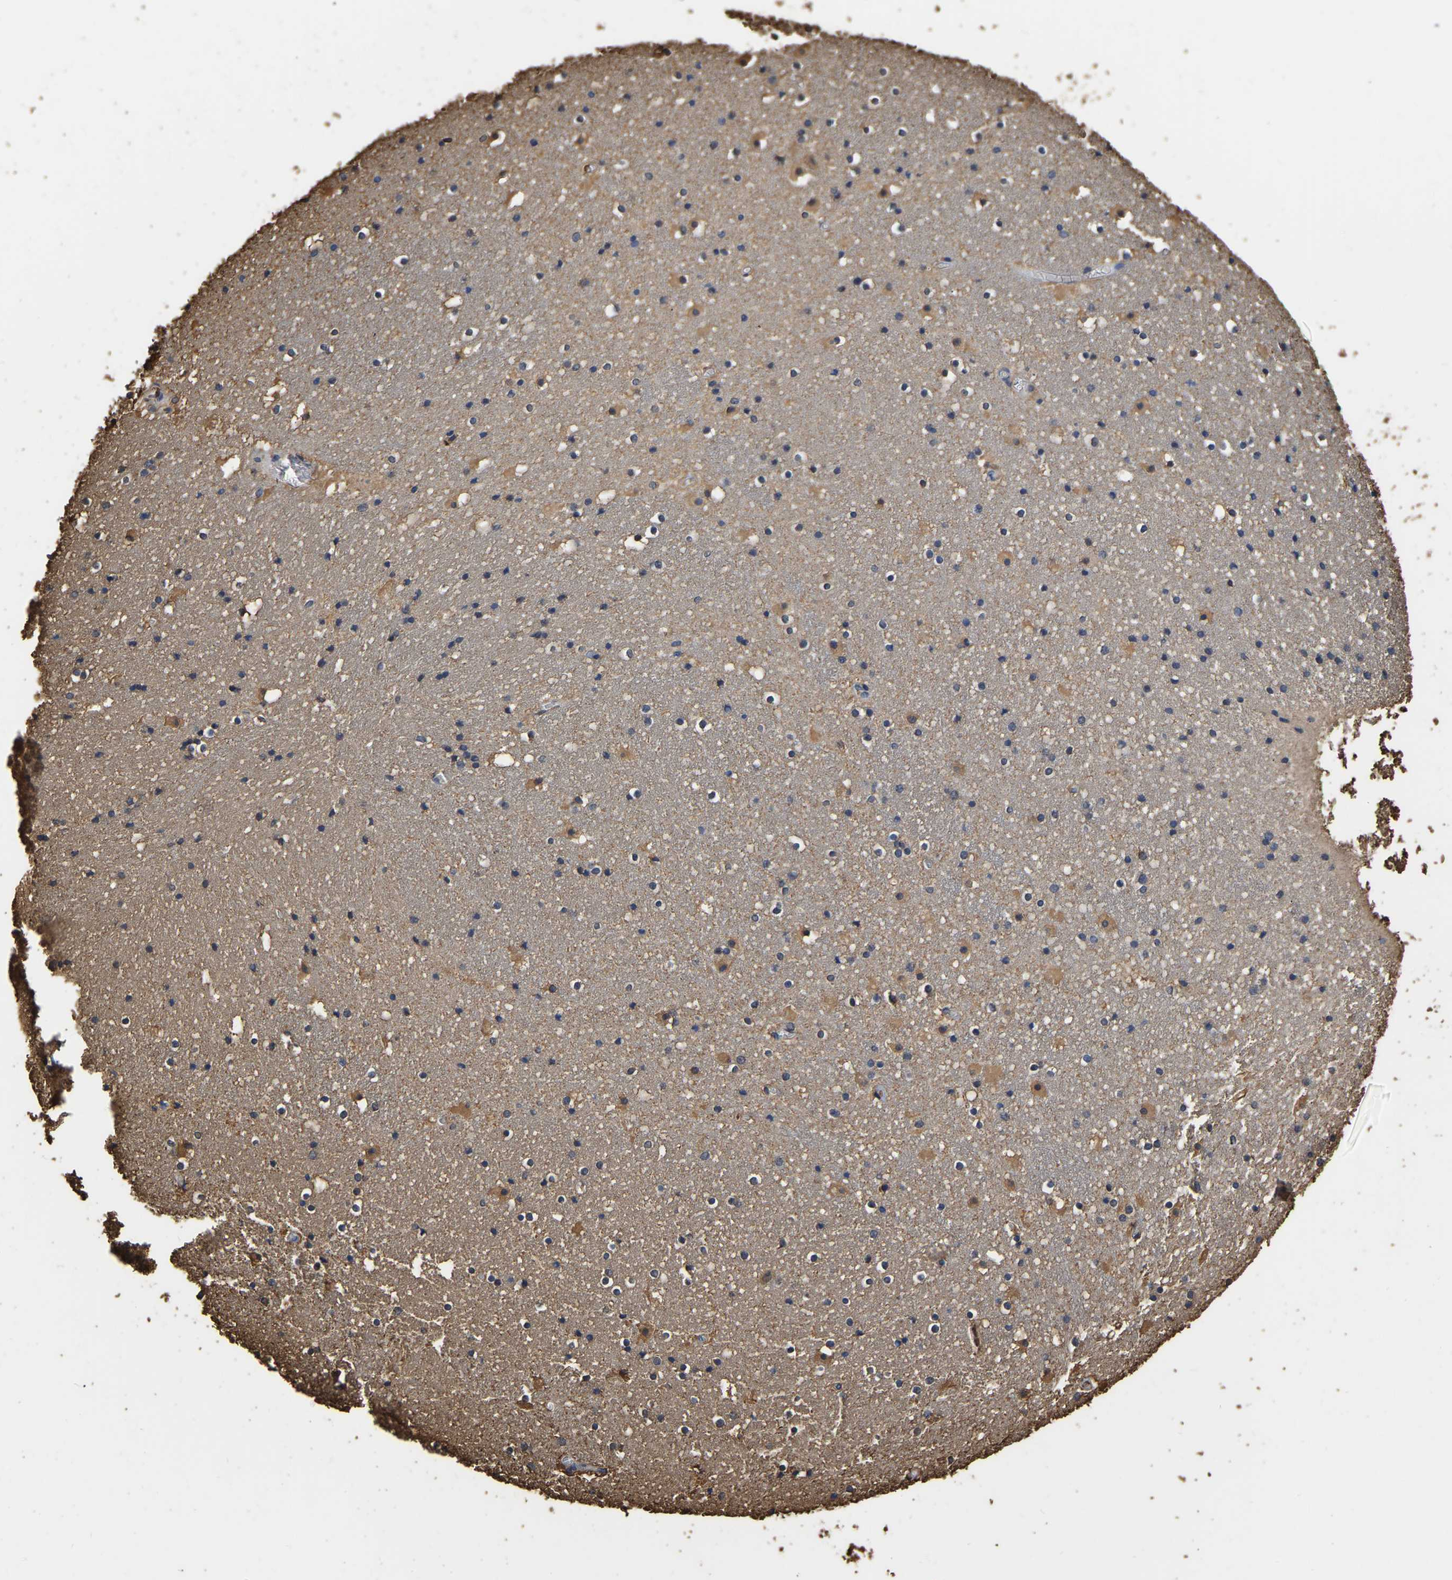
{"staining": {"intensity": "weak", "quantity": "25%-75%", "location": "cytoplasmic/membranous"}, "tissue": "caudate", "cell_type": "Glial cells", "image_type": "normal", "snomed": [{"axis": "morphology", "description": "Normal tissue, NOS"}, {"axis": "topography", "description": "Lateral ventricle wall"}], "caption": "A low amount of weak cytoplasmic/membranous staining is identified in about 25%-75% of glial cells in normal caudate. (Brightfield microscopy of DAB IHC at high magnification).", "gene": "LDHB", "patient": {"sex": "male", "age": 45}}